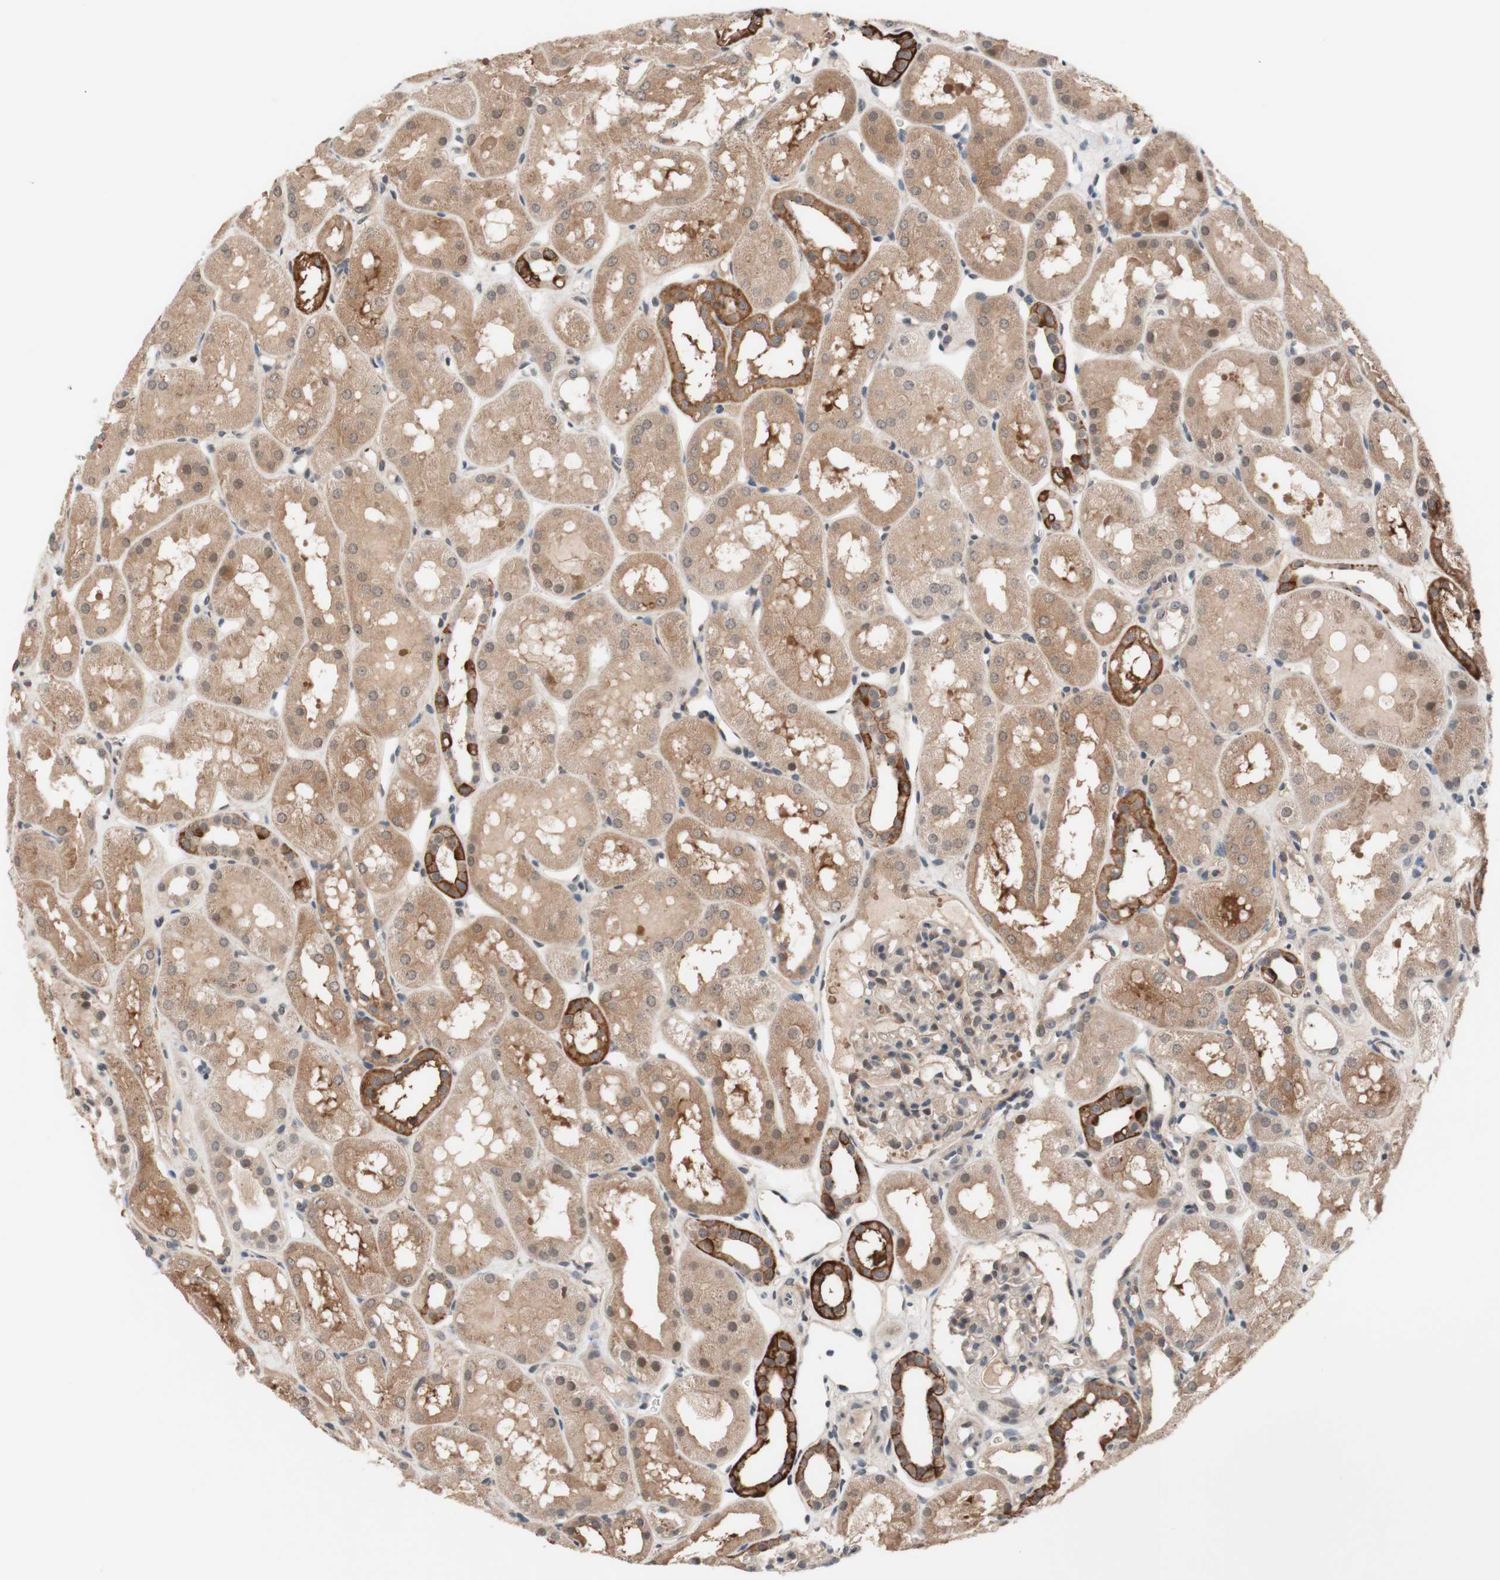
{"staining": {"intensity": "weak", "quantity": "<25%", "location": "cytoplasmic/membranous"}, "tissue": "kidney", "cell_type": "Cells in glomeruli", "image_type": "normal", "snomed": [{"axis": "morphology", "description": "Normal tissue, NOS"}, {"axis": "topography", "description": "Kidney"}, {"axis": "topography", "description": "Urinary bladder"}], "caption": "Kidney stained for a protein using IHC shows no staining cells in glomeruli.", "gene": "CD55", "patient": {"sex": "male", "age": 16}}